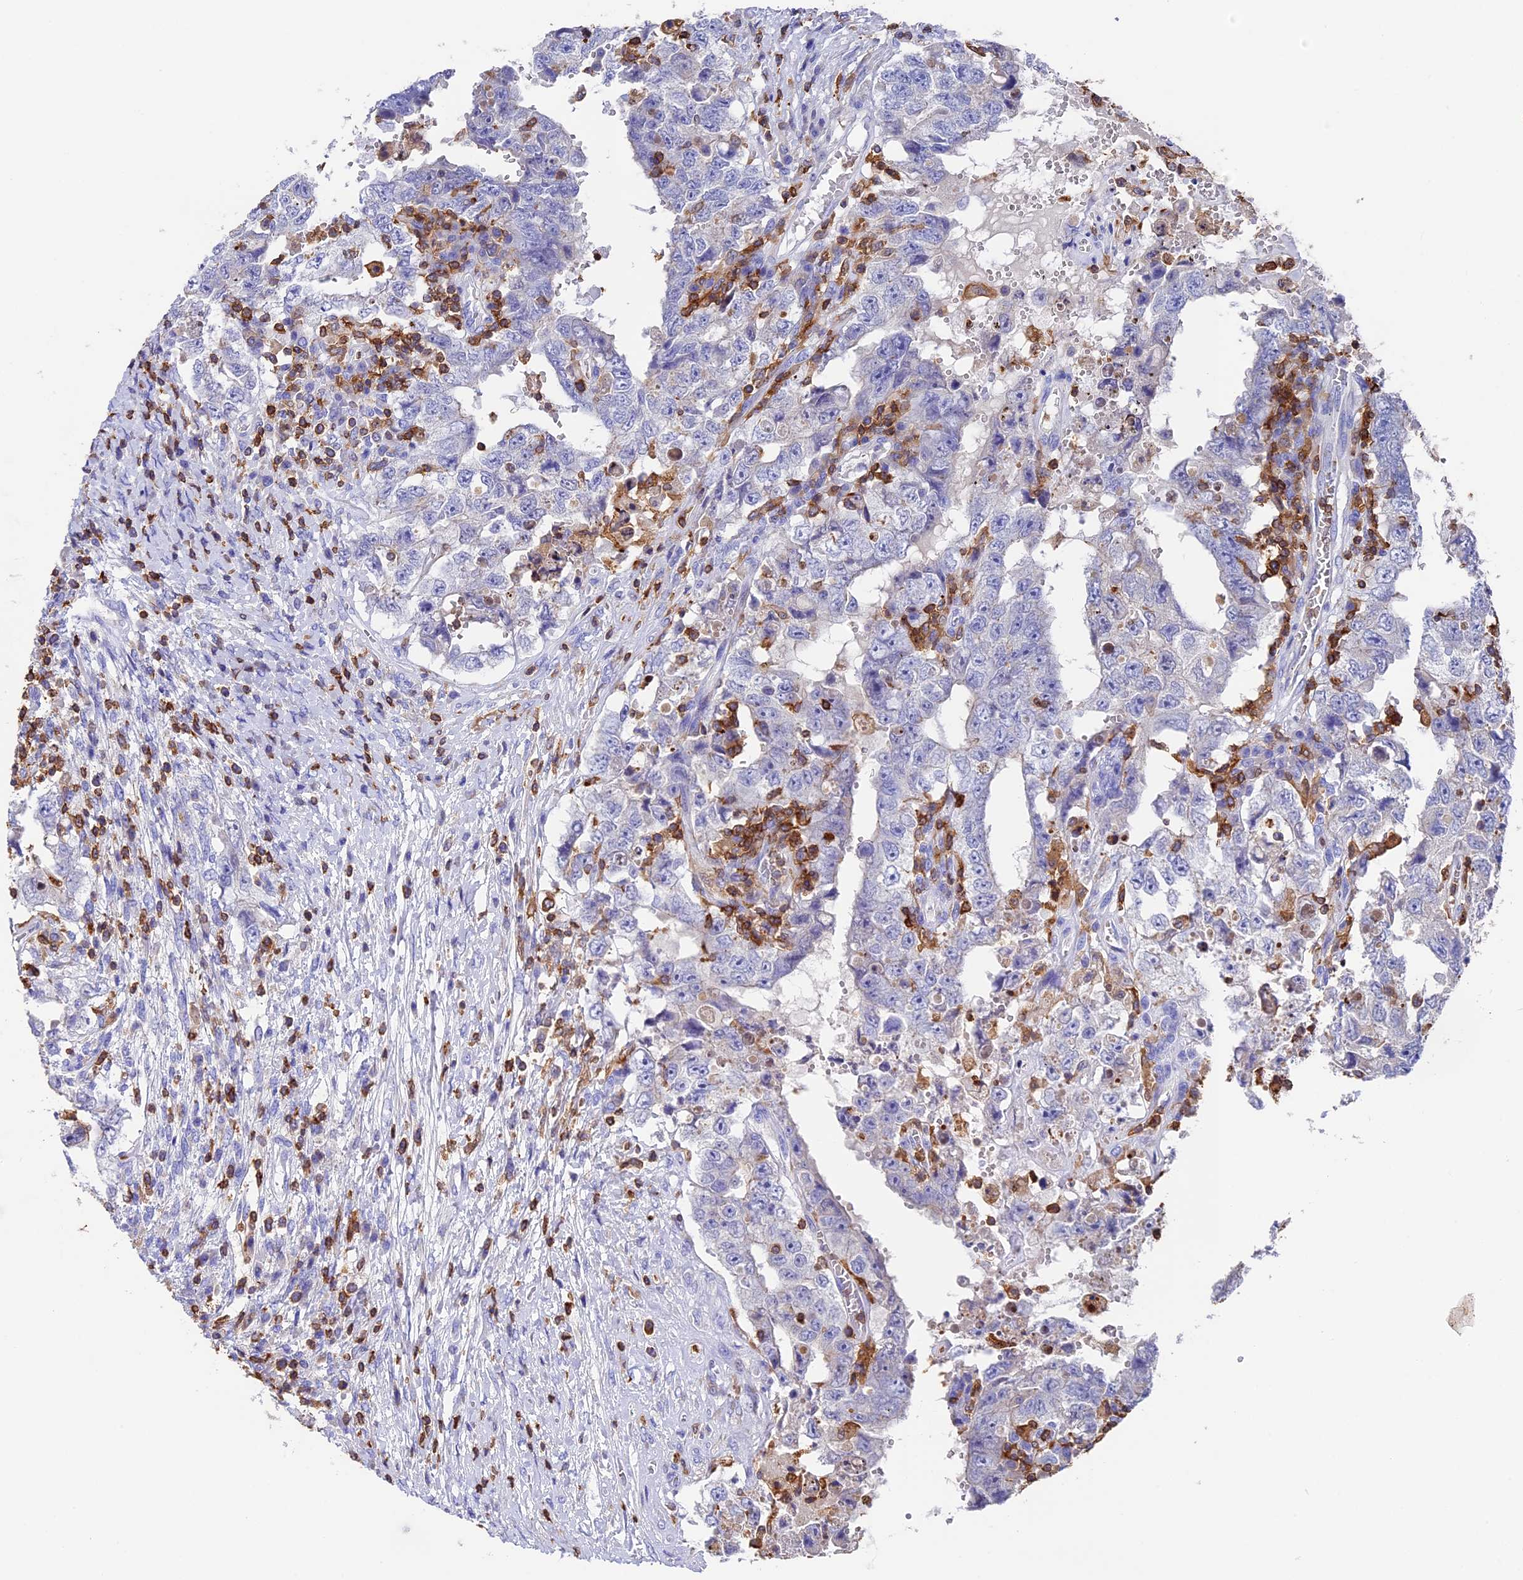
{"staining": {"intensity": "negative", "quantity": "none", "location": "none"}, "tissue": "testis cancer", "cell_type": "Tumor cells", "image_type": "cancer", "snomed": [{"axis": "morphology", "description": "Carcinoma, Embryonal, NOS"}, {"axis": "topography", "description": "Testis"}], "caption": "Immunohistochemical staining of human testis embryonal carcinoma shows no significant staining in tumor cells. (Brightfield microscopy of DAB (3,3'-diaminobenzidine) IHC at high magnification).", "gene": "ADAT1", "patient": {"sex": "male", "age": 26}}